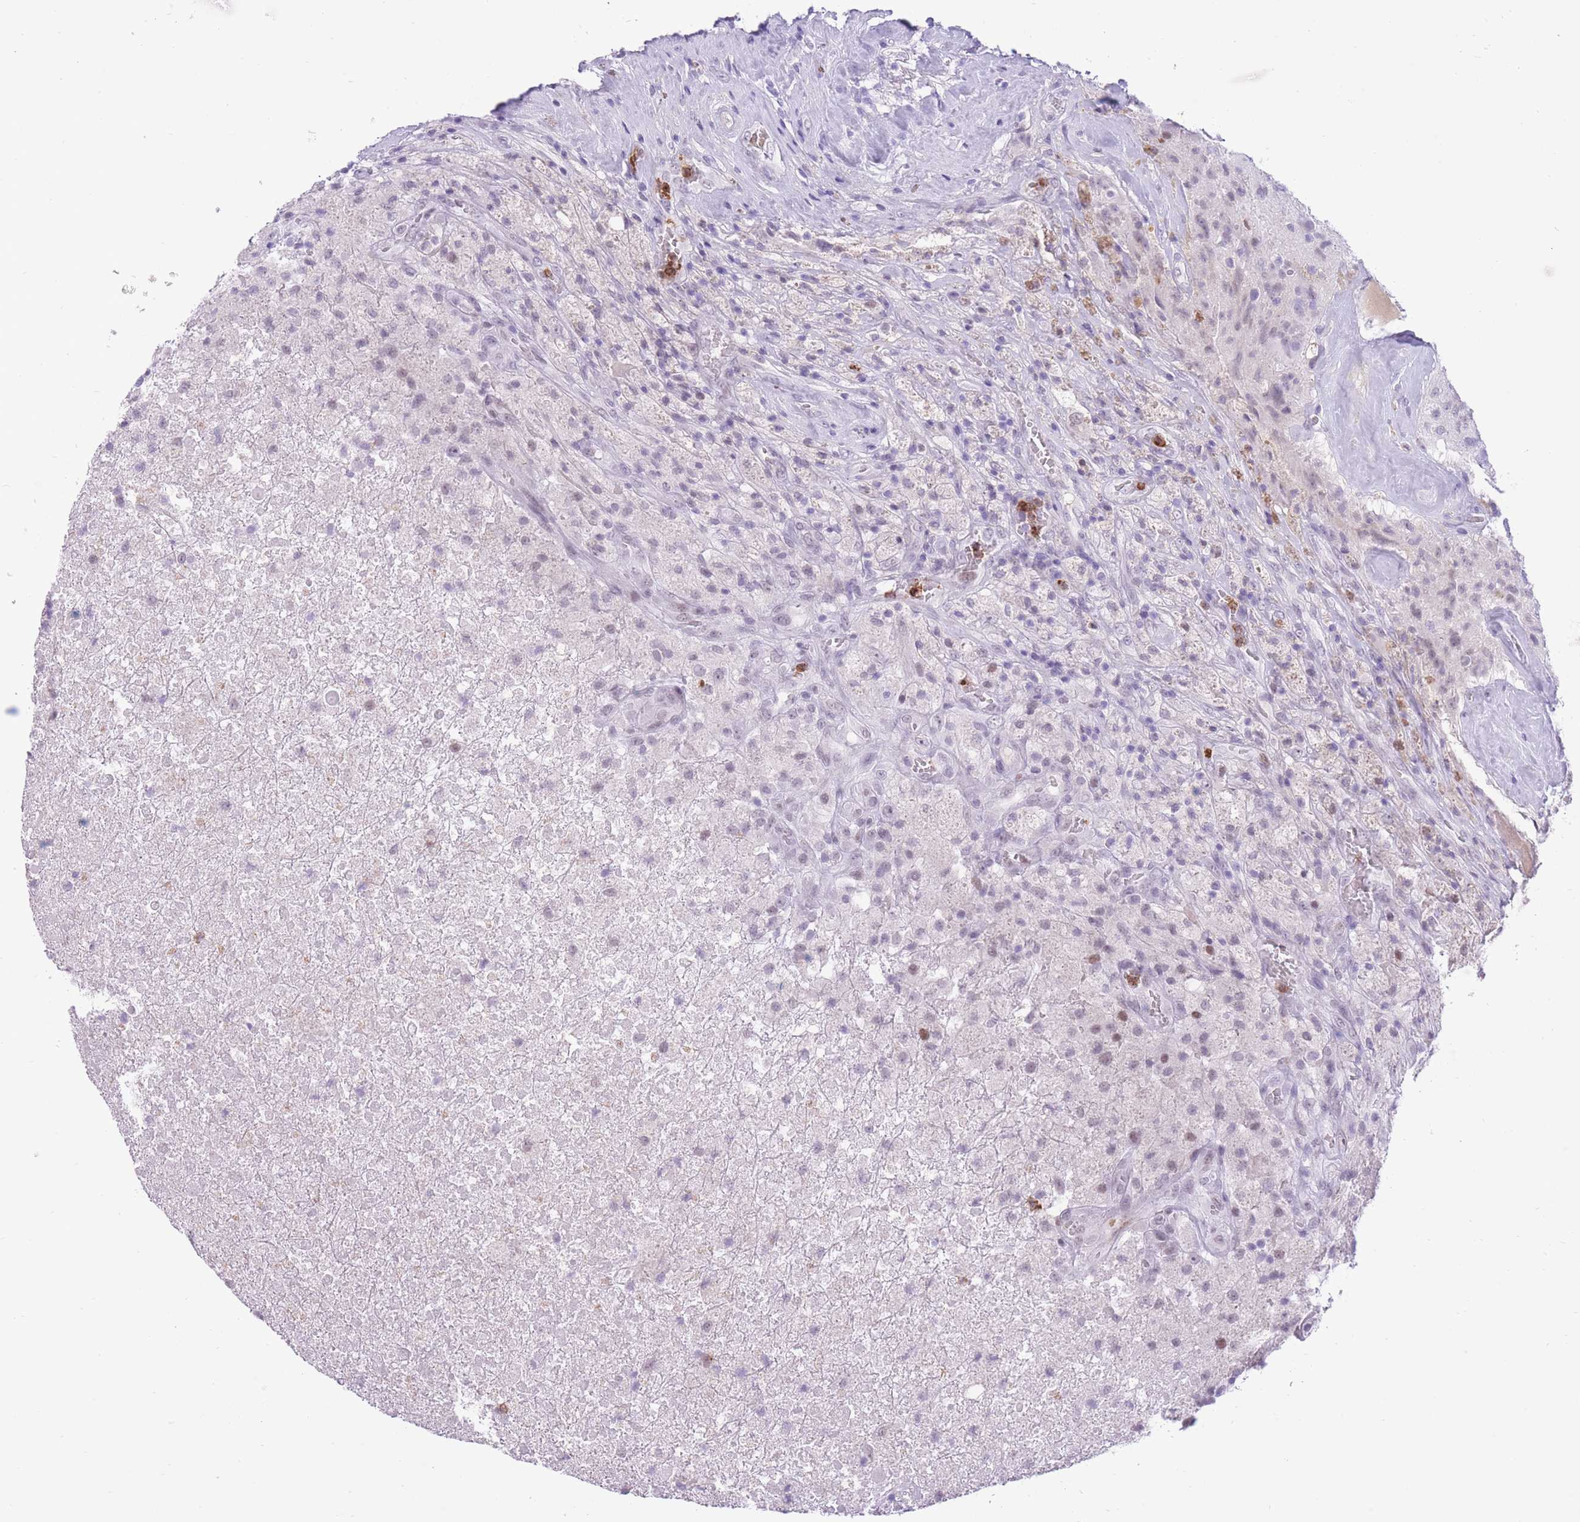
{"staining": {"intensity": "negative", "quantity": "none", "location": "none"}, "tissue": "glioma", "cell_type": "Tumor cells", "image_type": "cancer", "snomed": [{"axis": "morphology", "description": "Glioma, malignant, High grade"}, {"axis": "topography", "description": "Brain"}], "caption": "Malignant glioma (high-grade) was stained to show a protein in brown. There is no significant positivity in tumor cells. (Immunohistochemistry (ihc), brightfield microscopy, high magnification).", "gene": "MEIS3", "patient": {"sex": "male", "age": 69}}